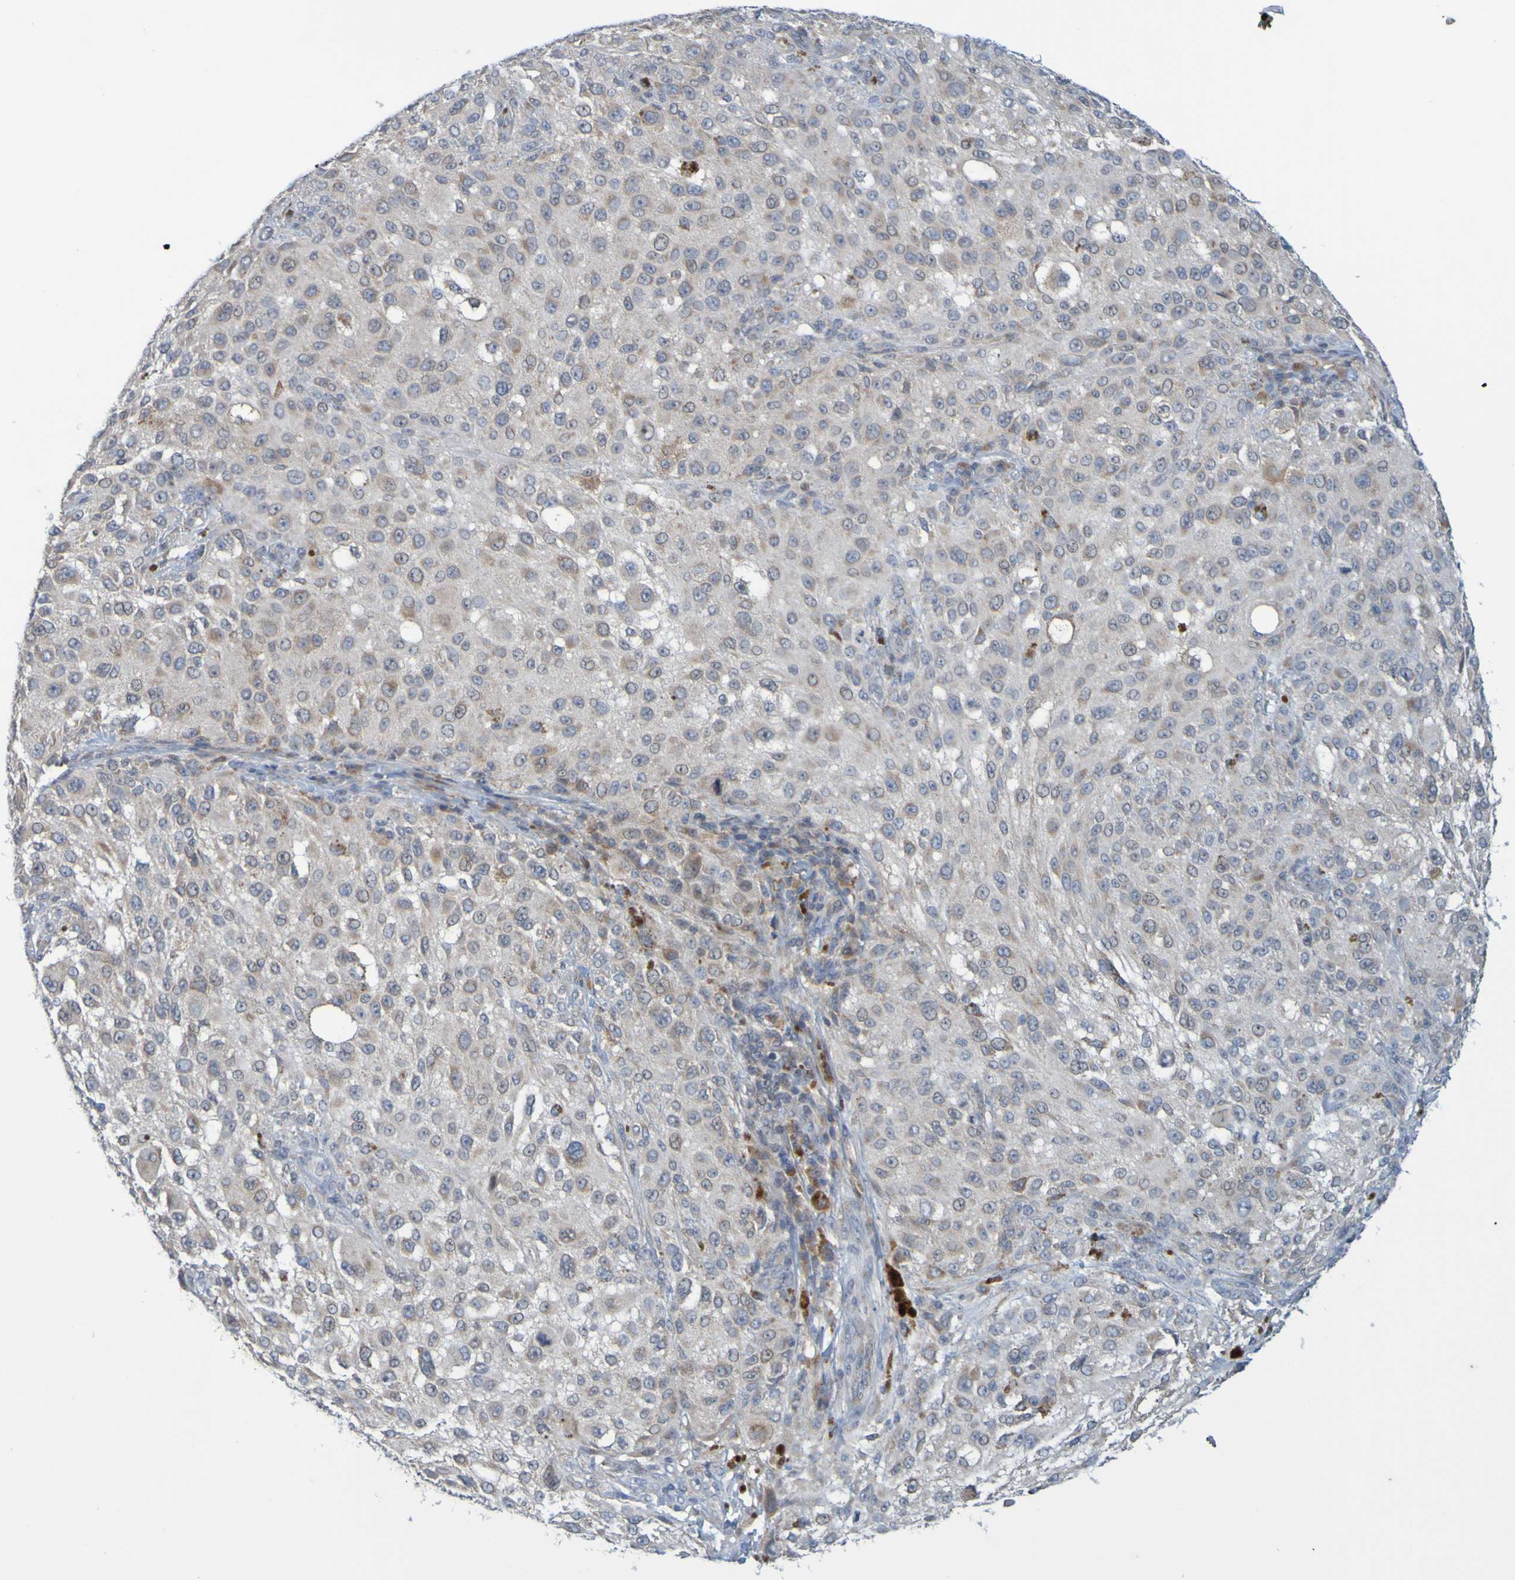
{"staining": {"intensity": "moderate", "quantity": "25%-75%", "location": "cytoplasmic/membranous"}, "tissue": "melanoma", "cell_type": "Tumor cells", "image_type": "cancer", "snomed": [{"axis": "morphology", "description": "Necrosis, NOS"}, {"axis": "morphology", "description": "Malignant melanoma, NOS"}, {"axis": "topography", "description": "Skin"}], "caption": "Tumor cells show medium levels of moderate cytoplasmic/membranous expression in about 25%-75% of cells in human melanoma.", "gene": "MOGS", "patient": {"sex": "female", "age": 87}}